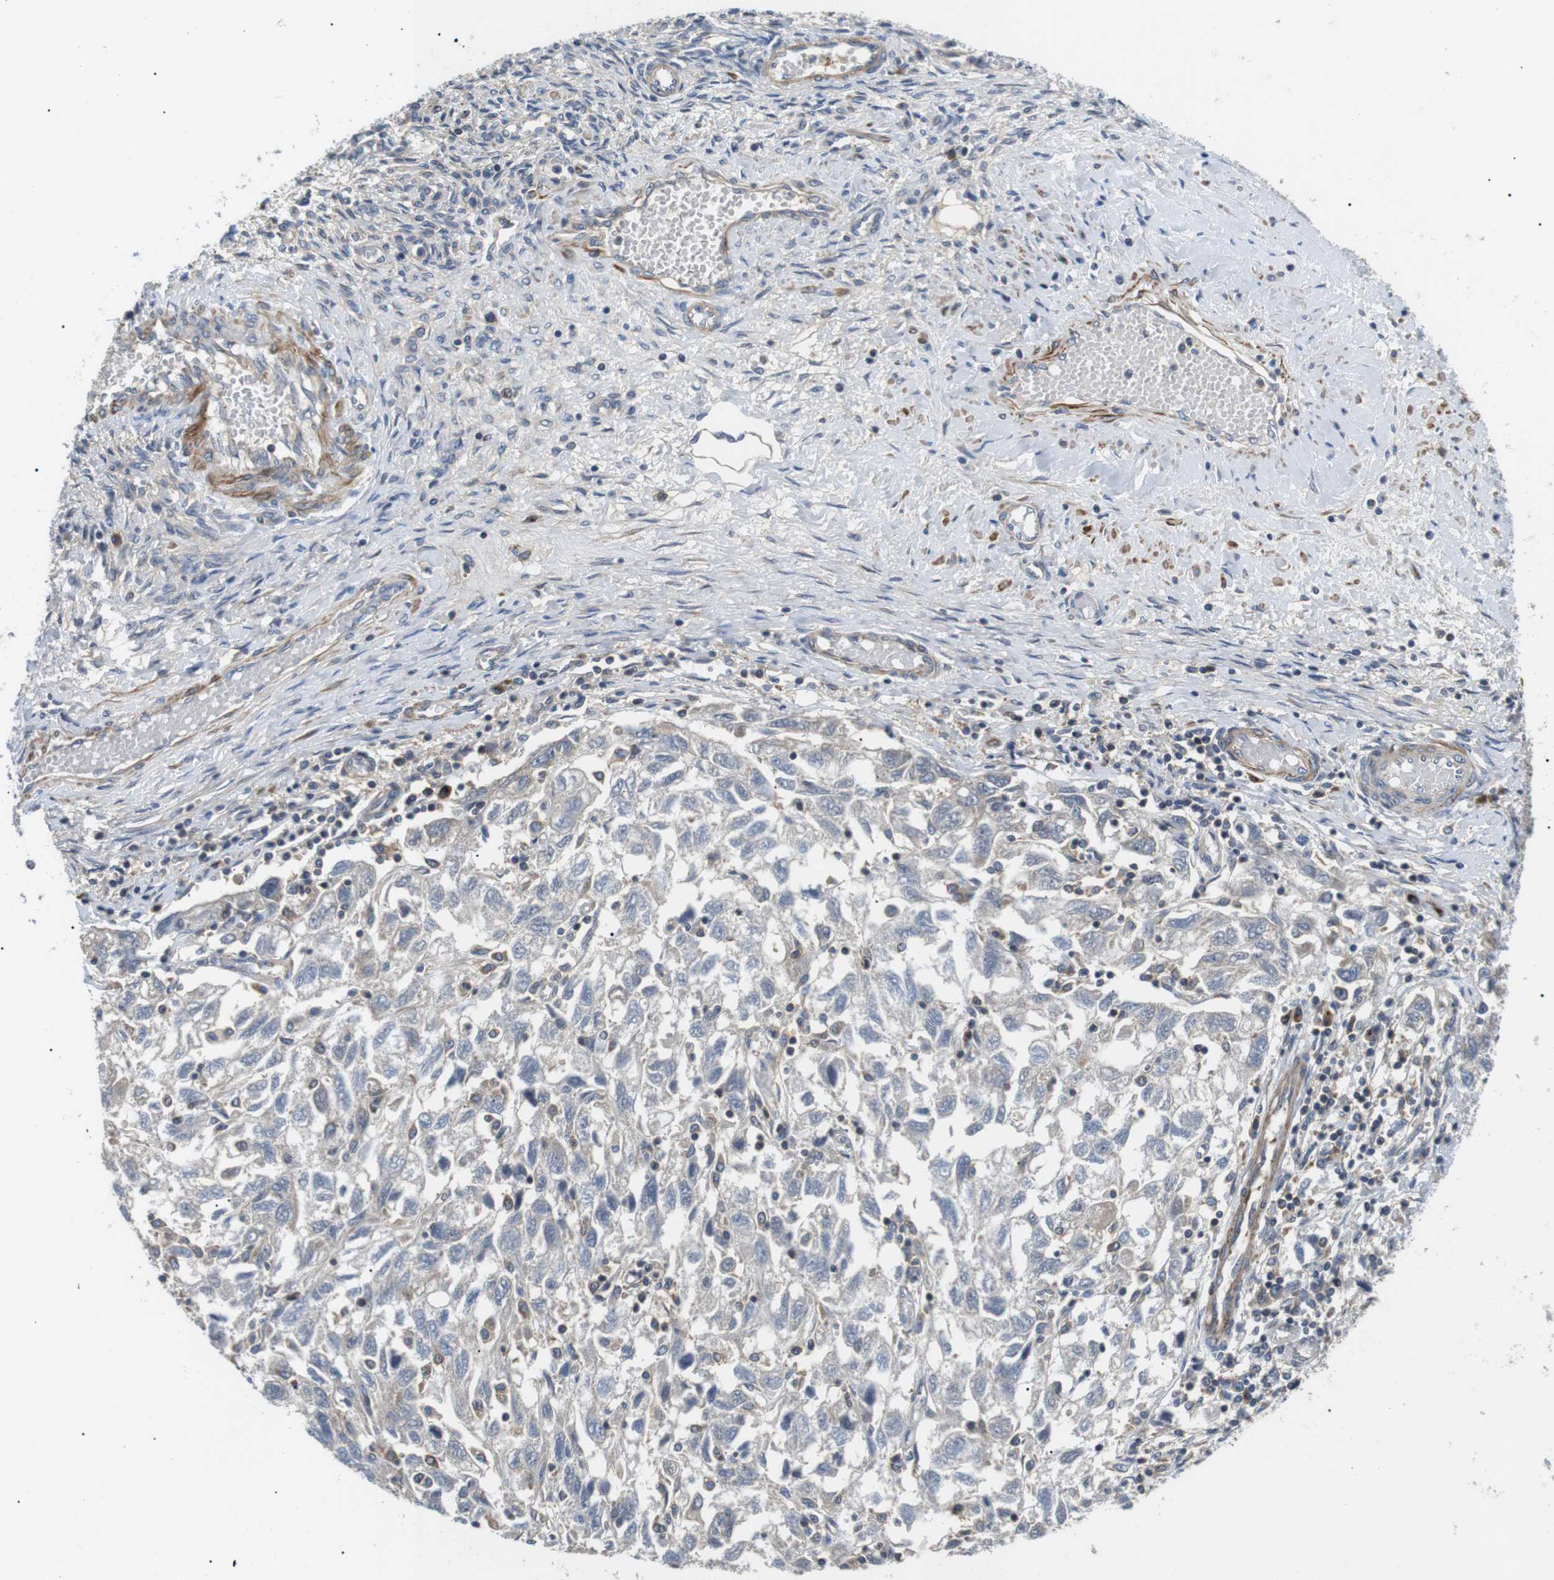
{"staining": {"intensity": "weak", "quantity": "<25%", "location": "cytoplasmic/membranous"}, "tissue": "ovarian cancer", "cell_type": "Tumor cells", "image_type": "cancer", "snomed": [{"axis": "morphology", "description": "Carcinoma, NOS"}, {"axis": "morphology", "description": "Cystadenocarcinoma, serous, NOS"}, {"axis": "topography", "description": "Ovary"}], "caption": "Micrograph shows no protein positivity in tumor cells of carcinoma (ovarian) tissue.", "gene": "DIPK1A", "patient": {"sex": "female", "age": 69}}